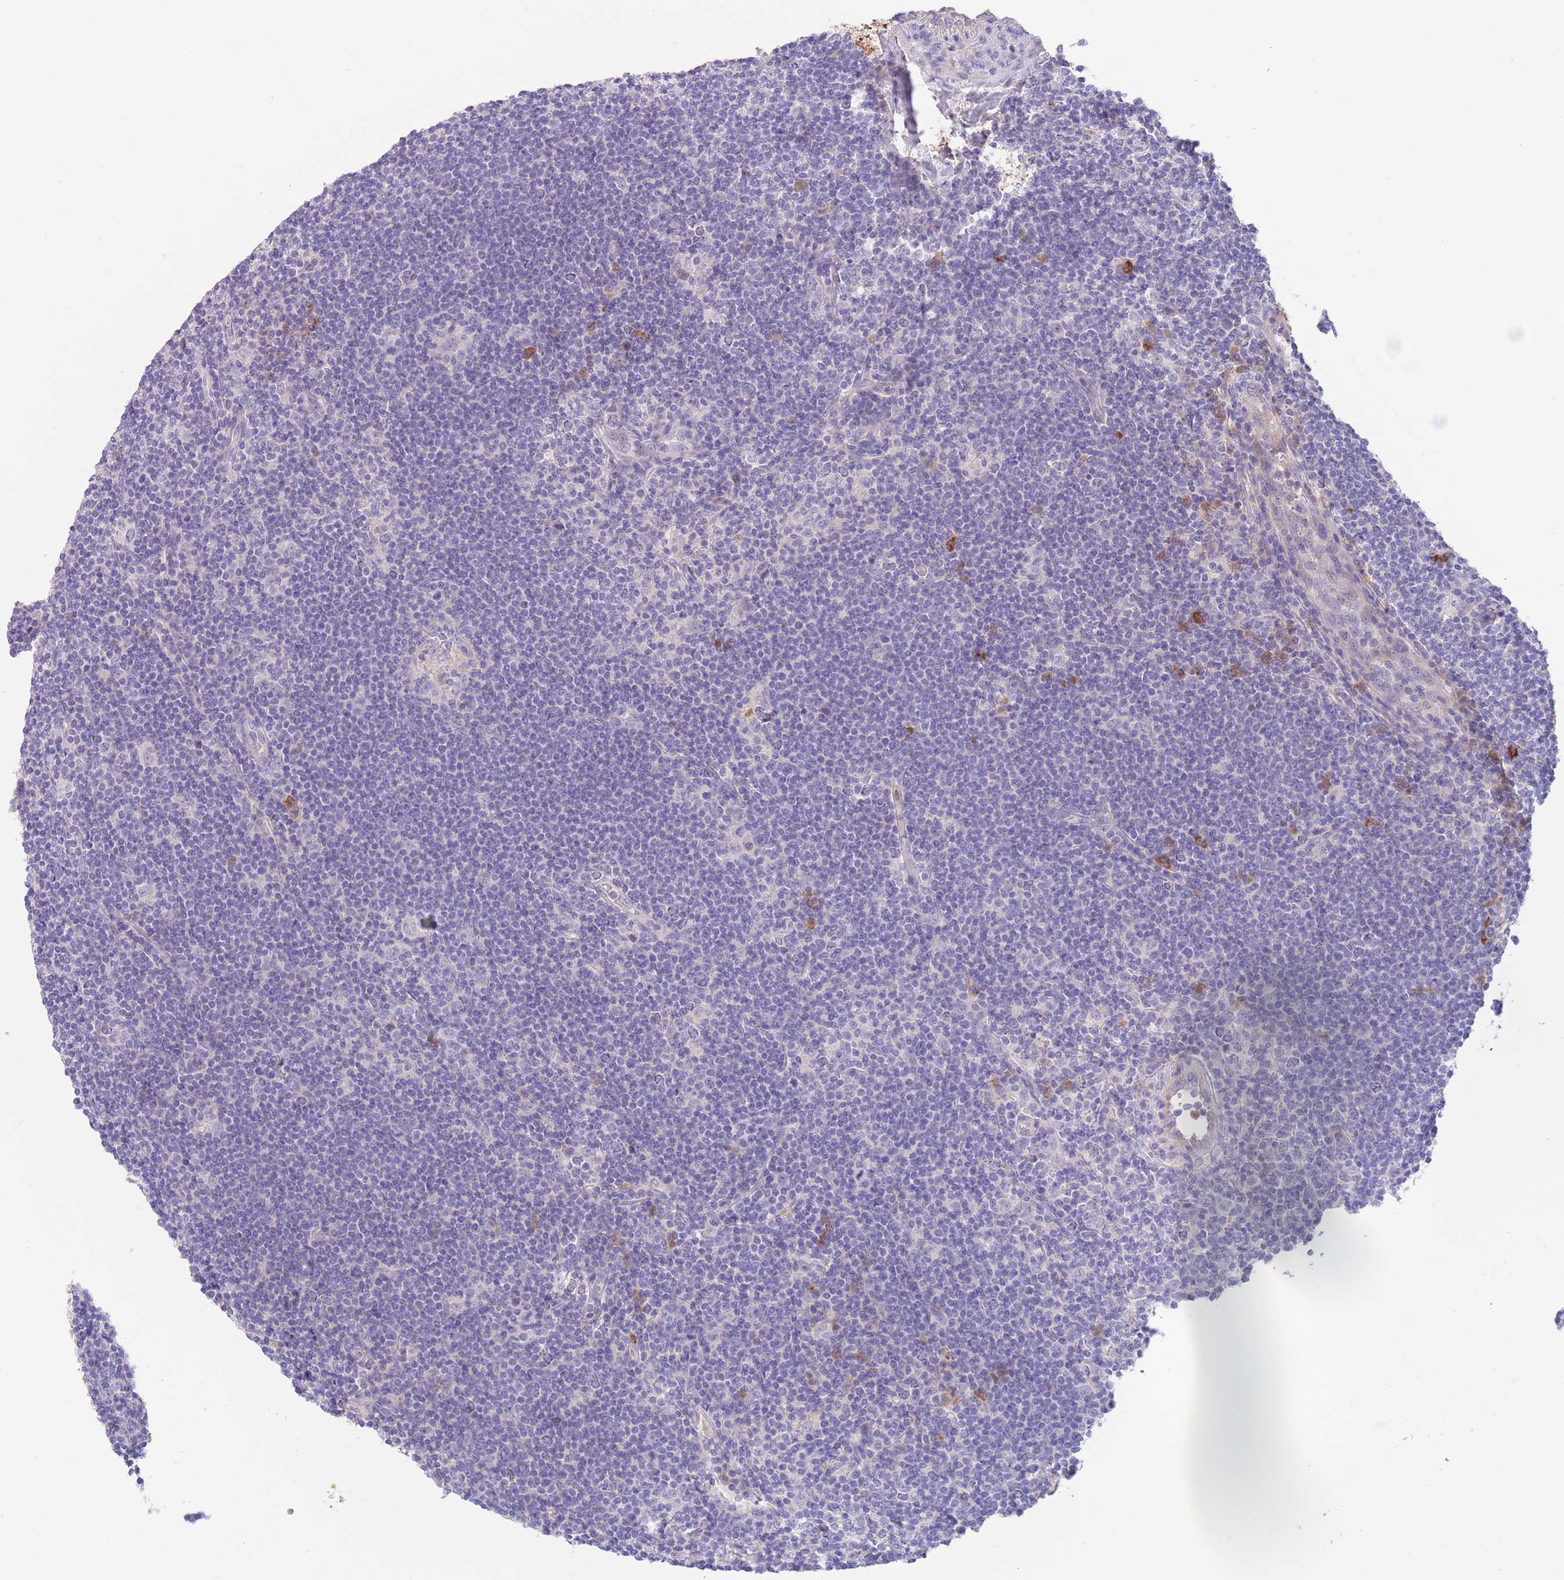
{"staining": {"intensity": "negative", "quantity": "none", "location": "none"}, "tissue": "lymphoma", "cell_type": "Tumor cells", "image_type": "cancer", "snomed": [{"axis": "morphology", "description": "Hodgkin's disease, NOS"}, {"axis": "topography", "description": "Lymph node"}], "caption": "An immunohistochemistry (IHC) photomicrograph of Hodgkin's disease is shown. There is no staining in tumor cells of Hodgkin's disease.", "gene": "IGFL4", "patient": {"sex": "female", "age": 57}}